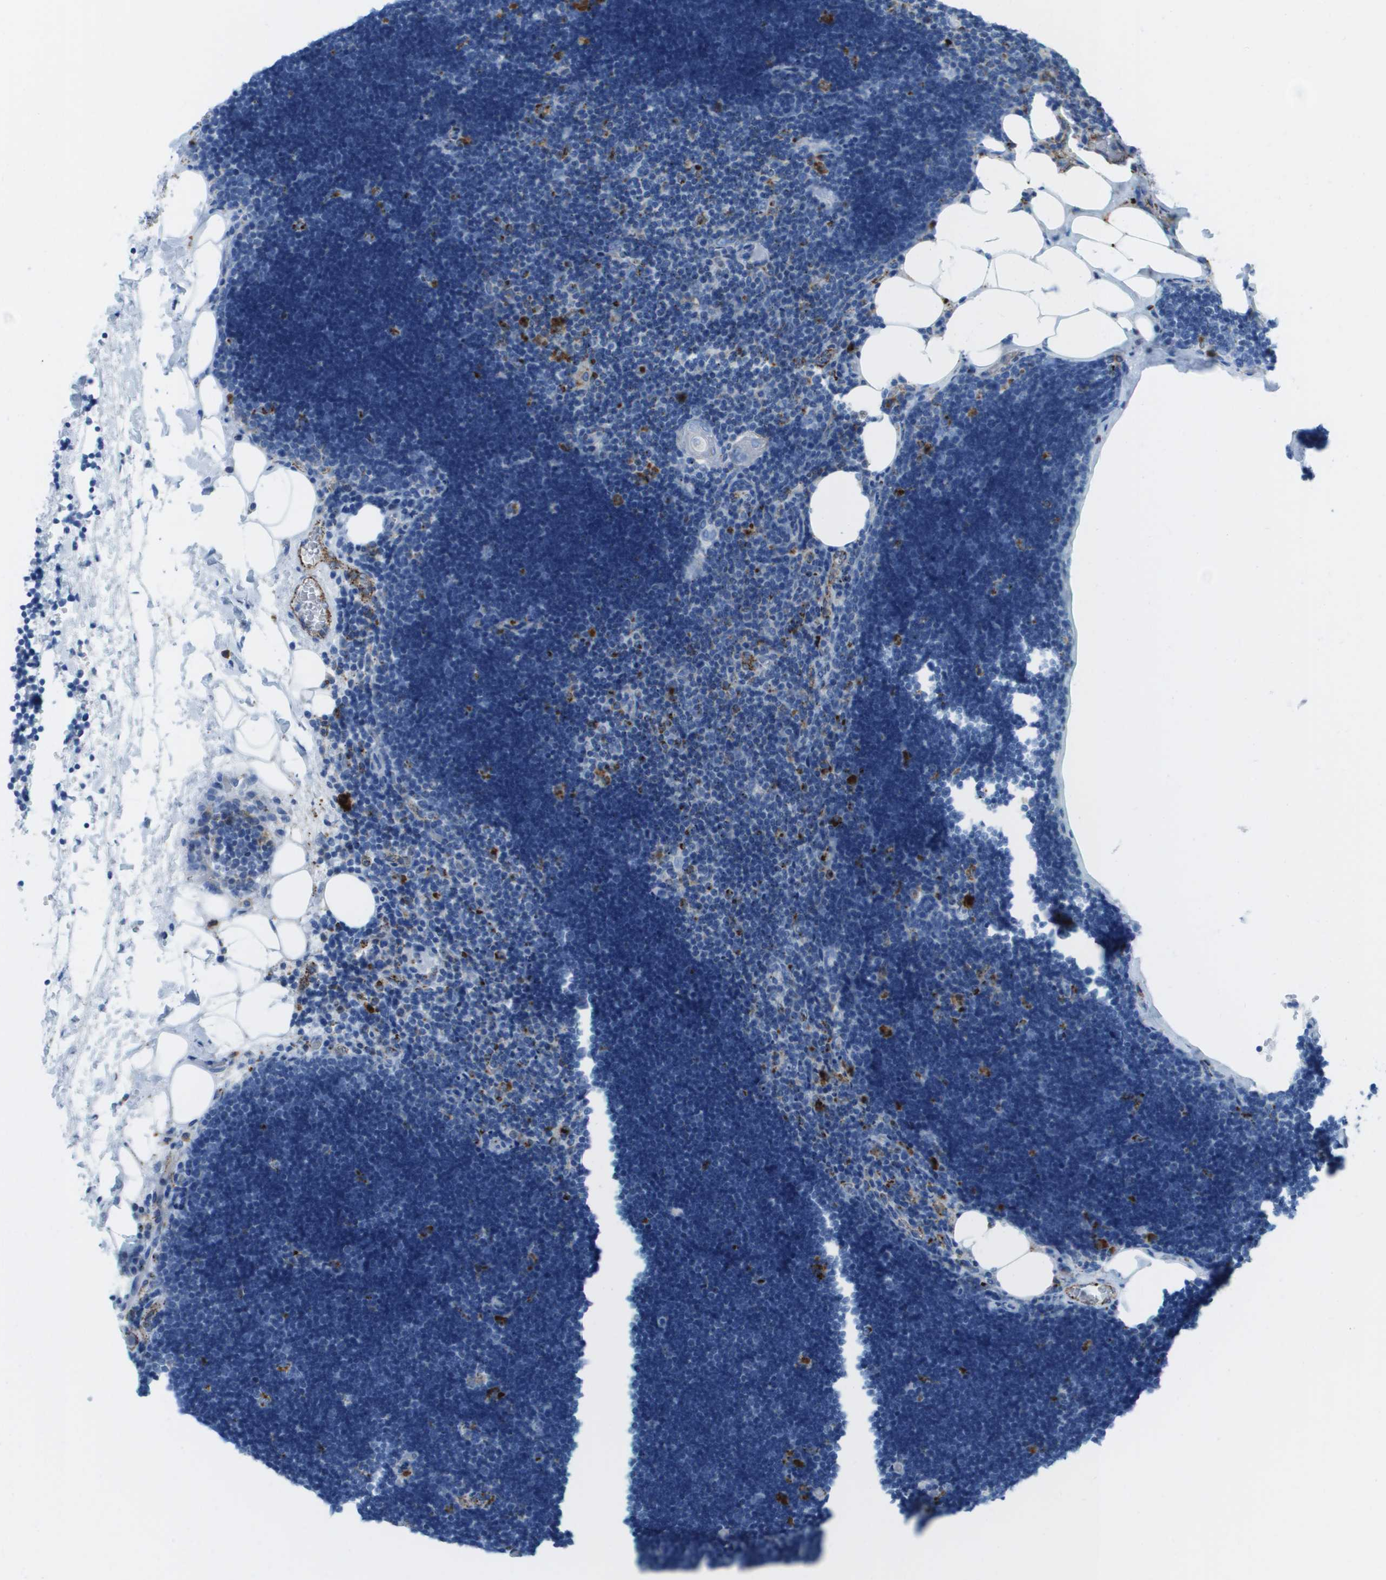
{"staining": {"intensity": "strong", "quantity": "<25%", "location": "cytoplasmic/membranous"}, "tissue": "lymph node", "cell_type": "Germinal center cells", "image_type": "normal", "snomed": [{"axis": "morphology", "description": "Normal tissue, NOS"}, {"axis": "topography", "description": "Lymph node"}], "caption": "This is an image of immunohistochemistry staining of benign lymph node, which shows strong positivity in the cytoplasmic/membranous of germinal center cells.", "gene": "PRCP", "patient": {"sex": "male", "age": 33}}